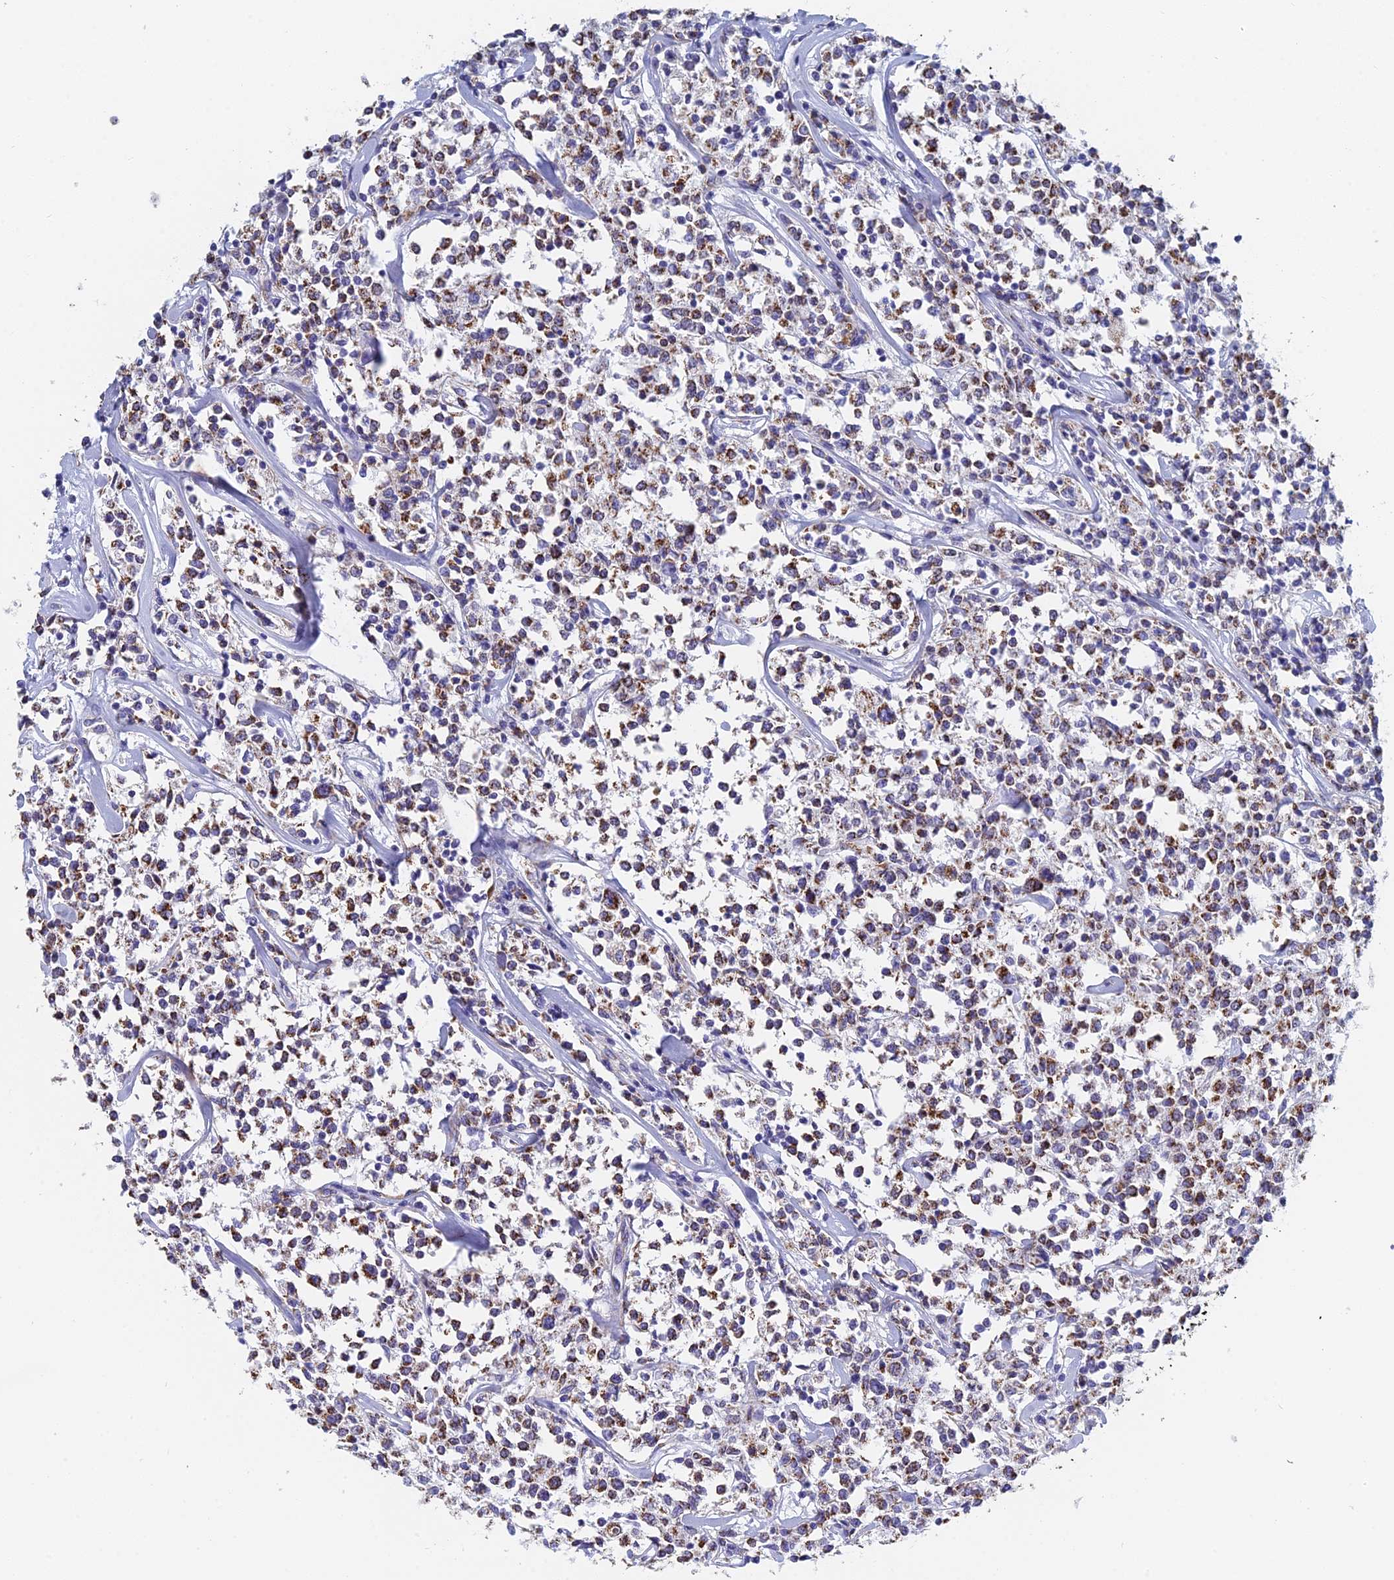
{"staining": {"intensity": "moderate", "quantity": ">75%", "location": "cytoplasmic/membranous"}, "tissue": "lymphoma", "cell_type": "Tumor cells", "image_type": "cancer", "snomed": [{"axis": "morphology", "description": "Malignant lymphoma, non-Hodgkin's type, Low grade"}, {"axis": "topography", "description": "Small intestine"}], "caption": "Protein staining displays moderate cytoplasmic/membranous expression in about >75% of tumor cells in low-grade malignant lymphoma, non-Hodgkin's type.", "gene": "CRACR2B", "patient": {"sex": "female", "age": 59}}